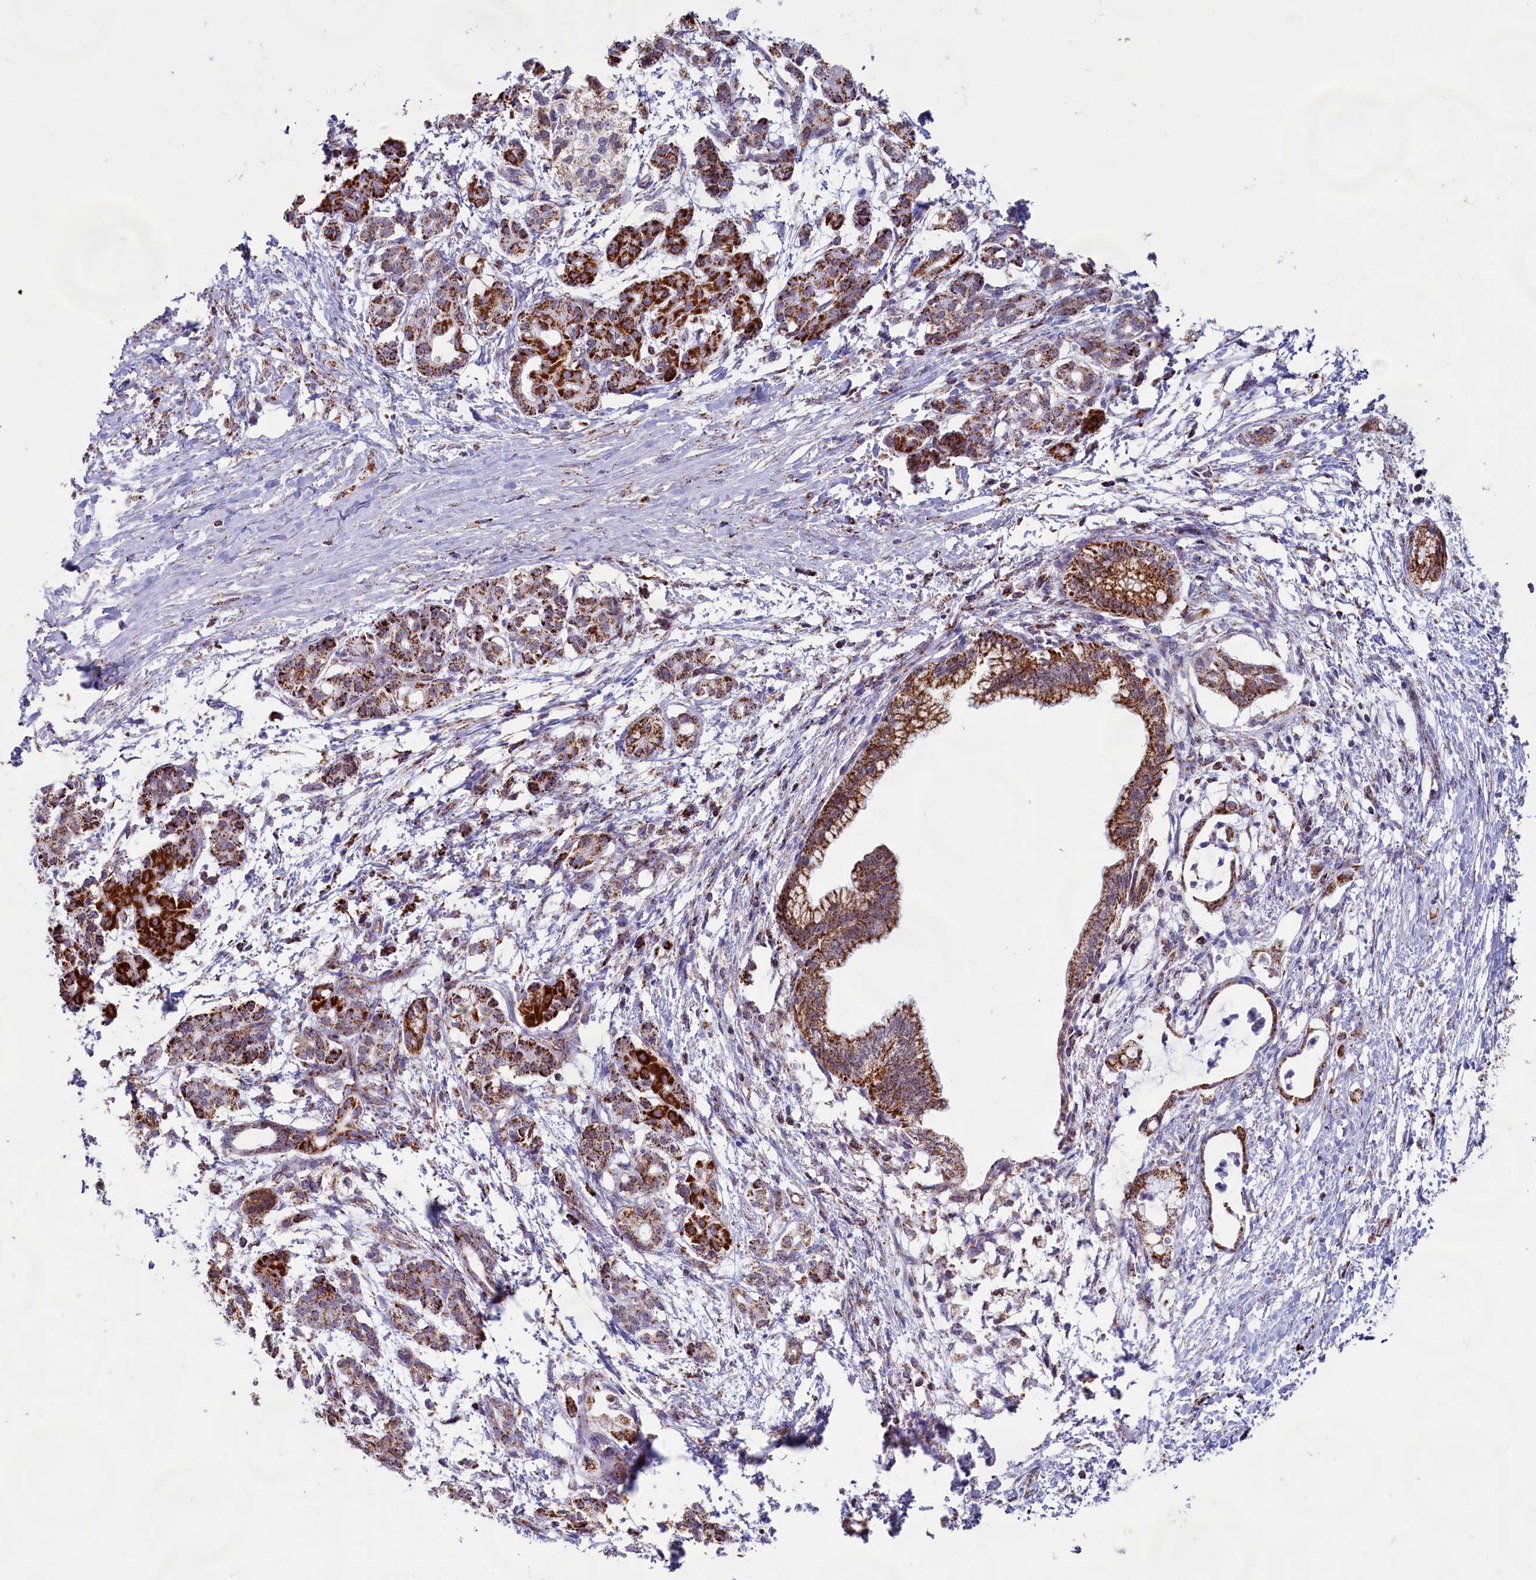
{"staining": {"intensity": "moderate", "quantity": ">75%", "location": "cytoplasmic/membranous"}, "tissue": "pancreatic cancer", "cell_type": "Tumor cells", "image_type": "cancer", "snomed": [{"axis": "morphology", "description": "Adenocarcinoma, NOS"}, {"axis": "topography", "description": "Pancreas"}], "caption": "A high-resolution micrograph shows immunohistochemistry staining of pancreatic cancer, which reveals moderate cytoplasmic/membranous staining in about >75% of tumor cells.", "gene": "C1D", "patient": {"sex": "female", "age": 55}}